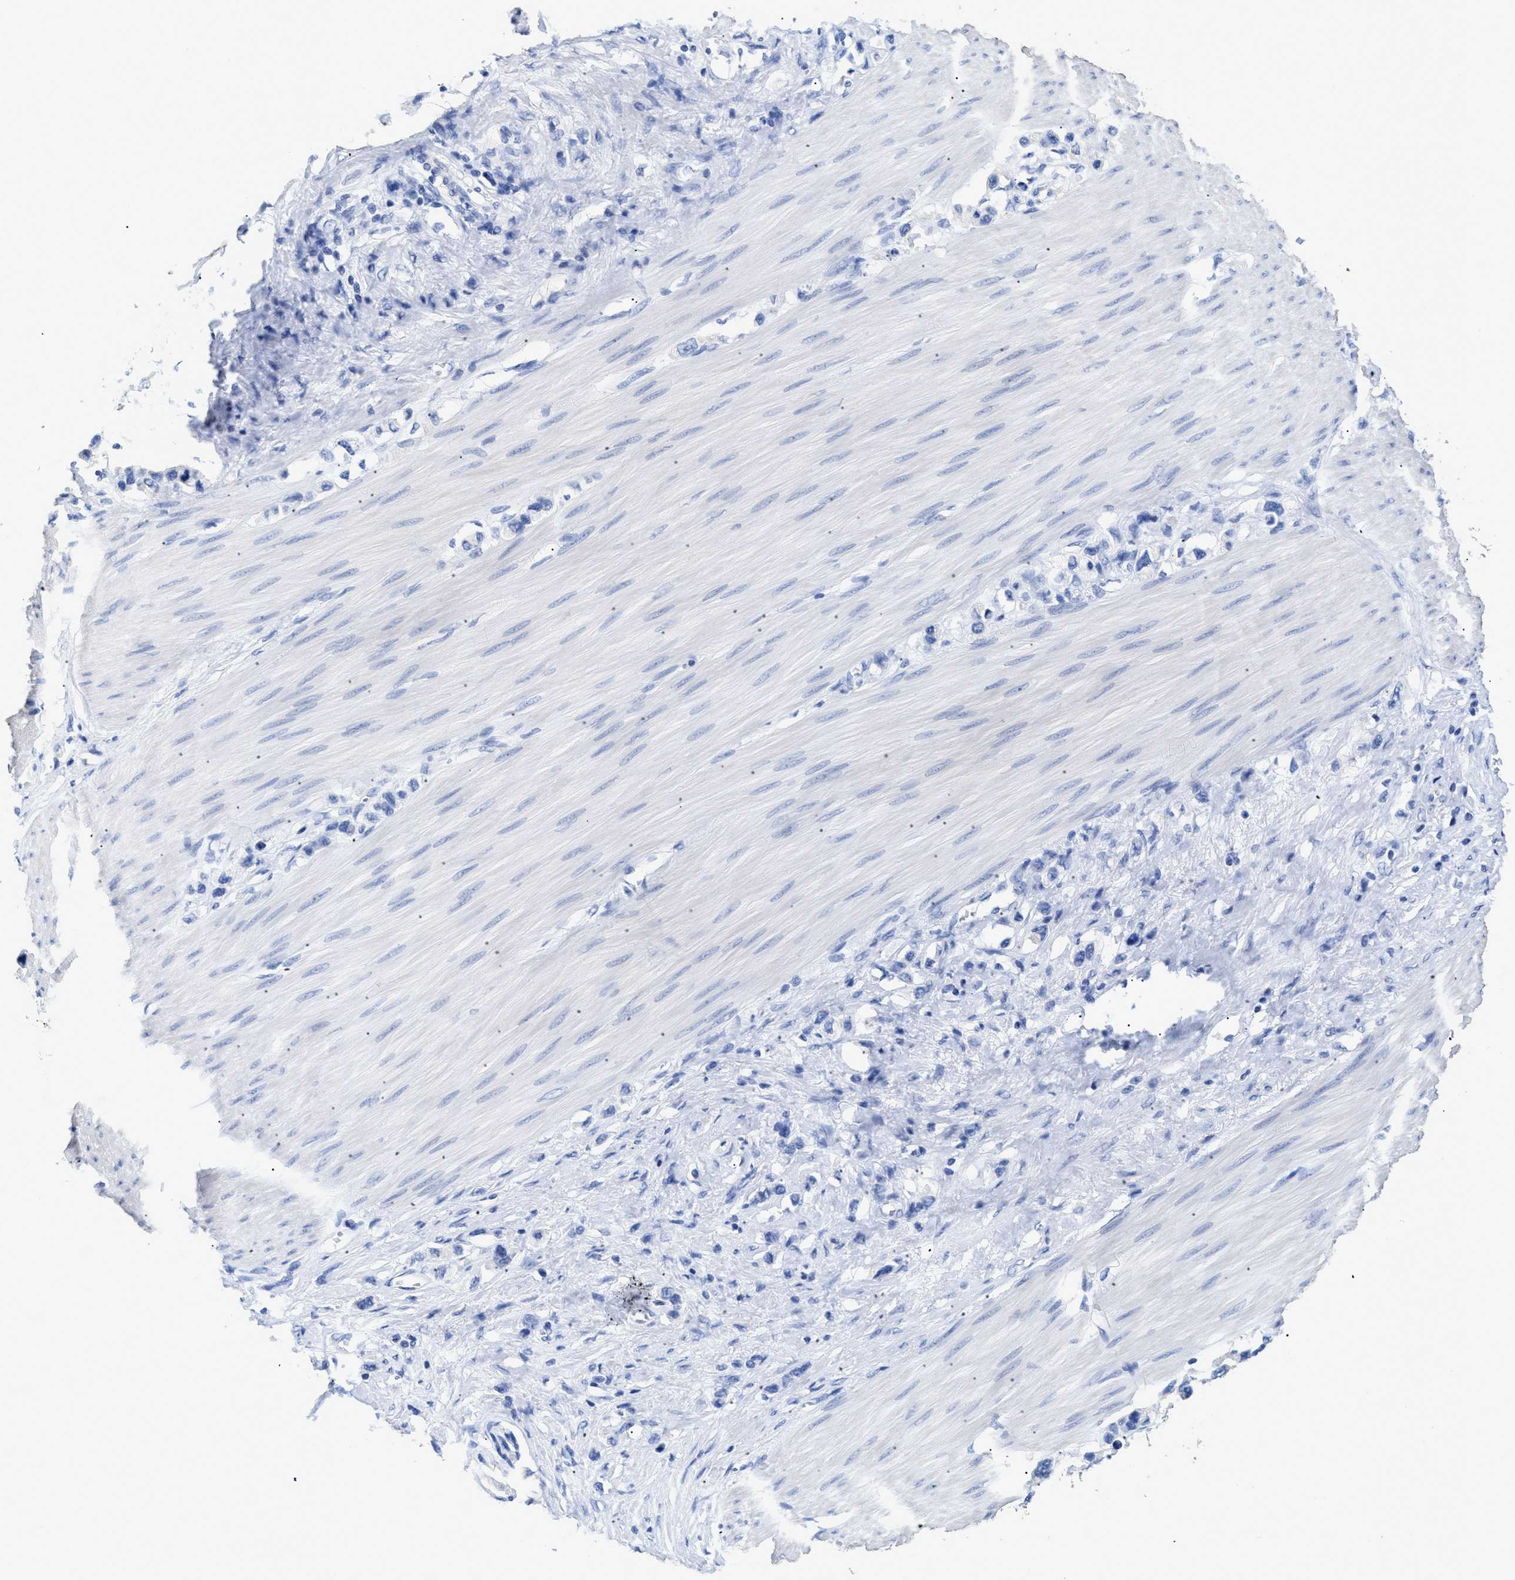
{"staining": {"intensity": "negative", "quantity": "none", "location": "none"}, "tissue": "stomach cancer", "cell_type": "Tumor cells", "image_type": "cancer", "snomed": [{"axis": "morphology", "description": "Adenocarcinoma, NOS"}, {"axis": "topography", "description": "Stomach"}], "caption": "This is an immunohistochemistry image of human stomach cancer (adenocarcinoma). There is no positivity in tumor cells.", "gene": "DLC1", "patient": {"sex": "female", "age": 65}}